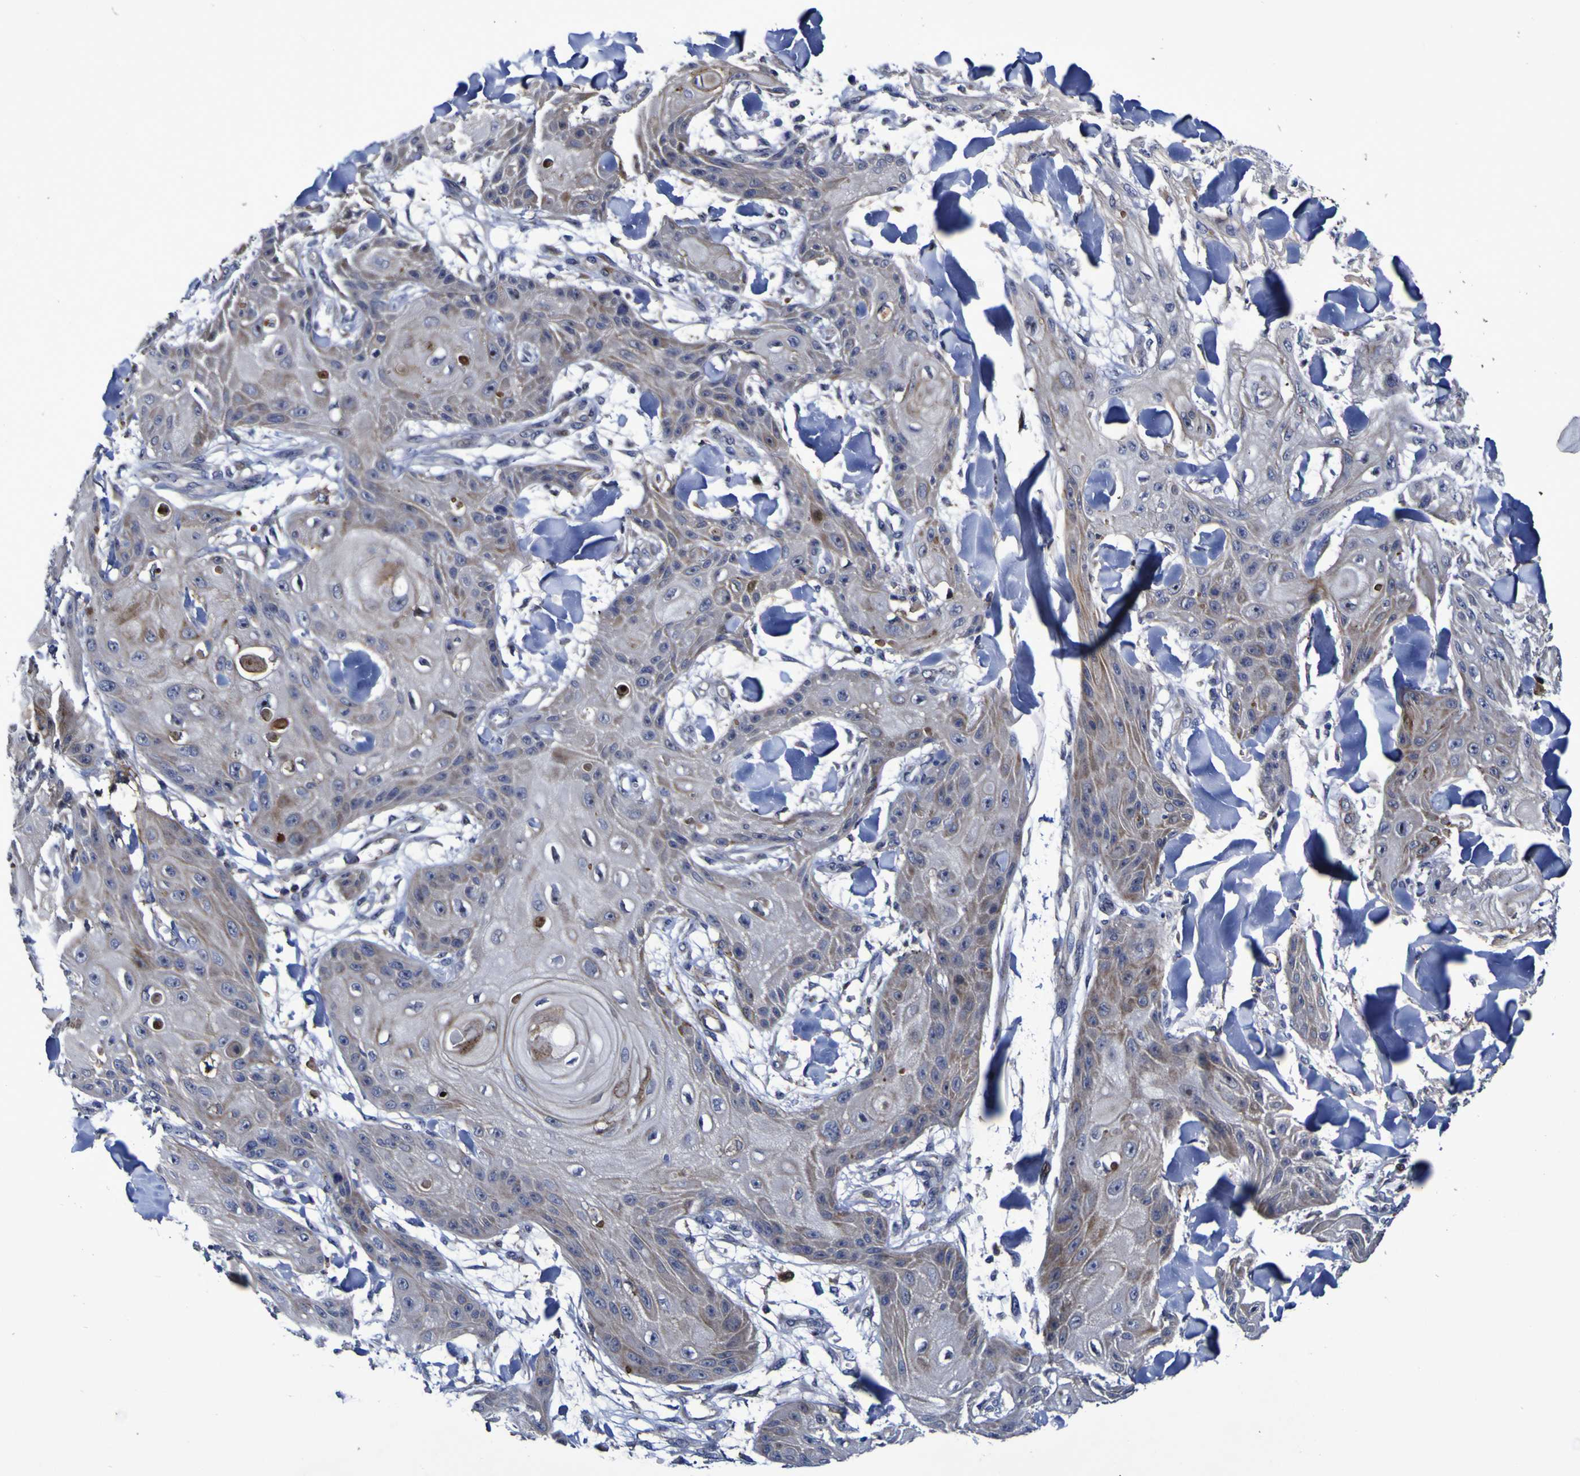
{"staining": {"intensity": "moderate", "quantity": "25%-75%", "location": "cytoplasmic/membranous"}, "tissue": "skin cancer", "cell_type": "Tumor cells", "image_type": "cancer", "snomed": [{"axis": "morphology", "description": "Squamous cell carcinoma, NOS"}, {"axis": "topography", "description": "Skin"}], "caption": "Squamous cell carcinoma (skin) stained for a protein (brown) exhibits moderate cytoplasmic/membranous positive staining in about 25%-75% of tumor cells.", "gene": "MGLL", "patient": {"sex": "male", "age": 74}}